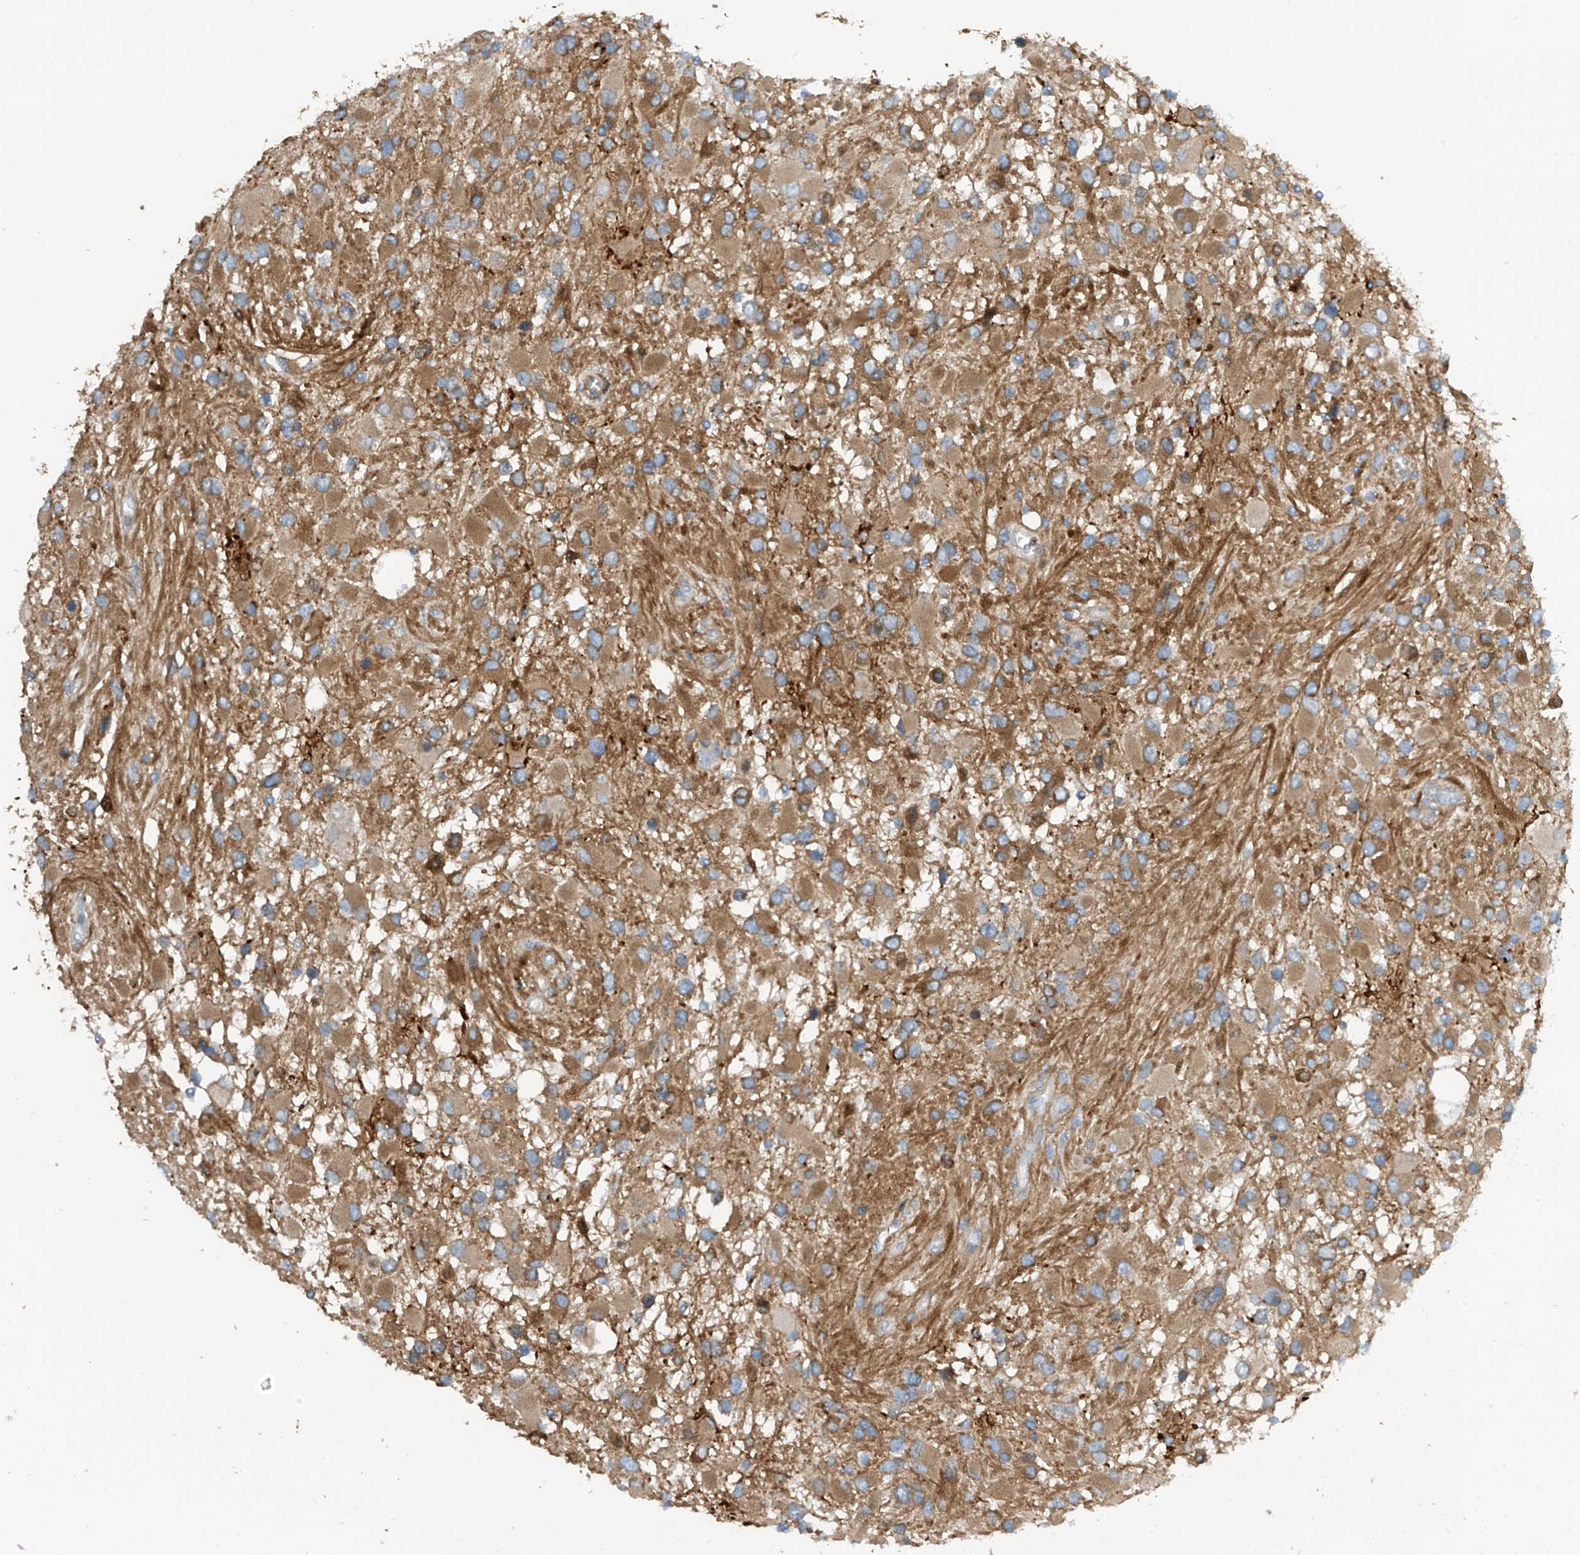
{"staining": {"intensity": "moderate", "quantity": ">75%", "location": "cytoplasmic/membranous"}, "tissue": "glioma", "cell_type": "Tumor cells", "image_type": "cancer", "snomed": [{"axis": "morphology", "description": "Glioma, malignant, High grade"}, {"axis": "topography", "description": "Brain"}], "caption": "This photomicrograph displays immunohistochemistry staining of human glioma, with medium moderate cytoplasmic/membranous expression in about >75% of tumor cells.", "gene": "FSD1L", "patient": {"sex": "male", "age": 53}}